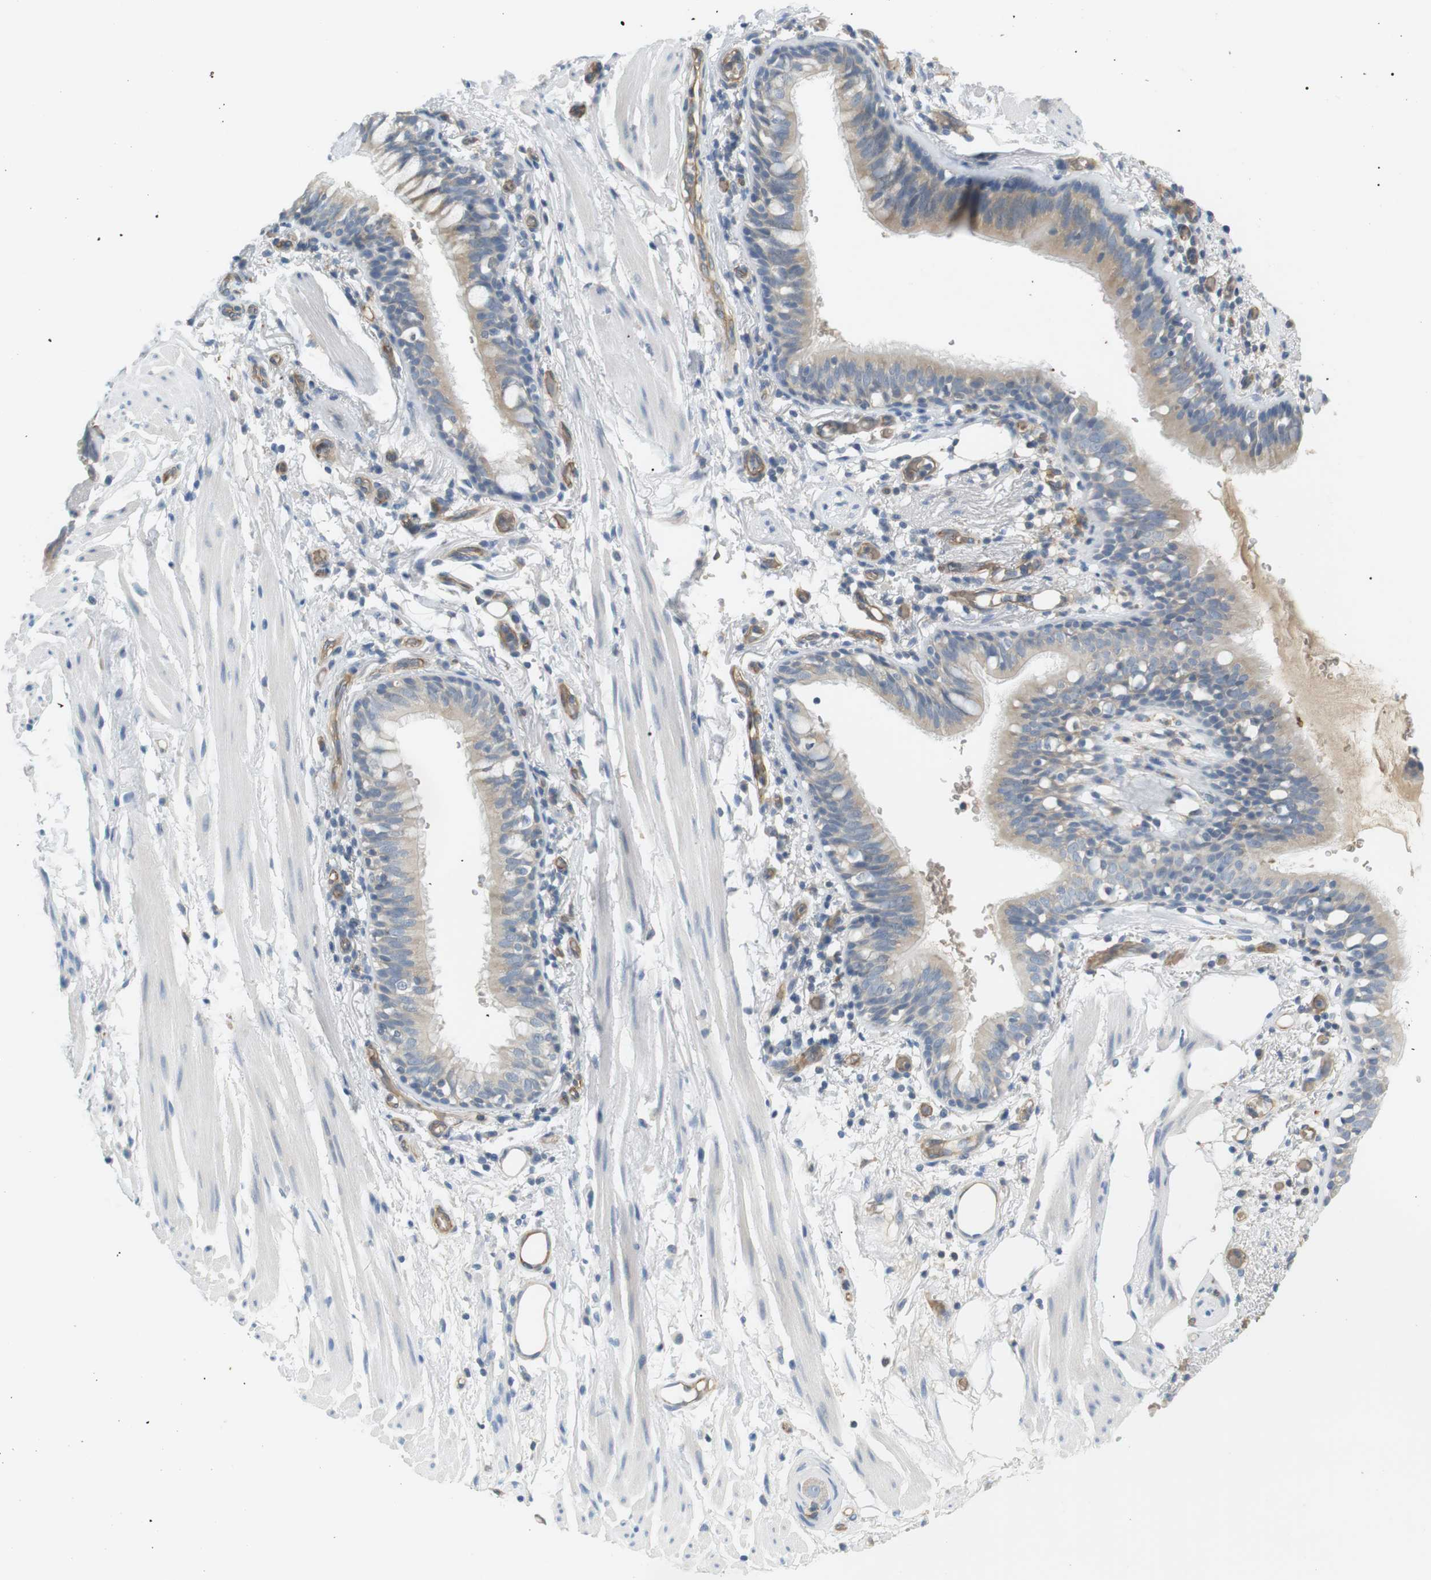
{"staining": {"intensity": "negative", "quantity": "none", "location": "none"}, "tissue": "bronchus", "cell_type": "Respiratory epithelial cells", "image_type": "normal", "snomed": [{"axis": "morphology", "description": "Normal tissue, NOS"}, {"axis": "morphology", "description": "Inflammation, NOS"}, {"axis": "topography", "description": "Cartilage tissue"}, {"axis": "topography", "description": "Bronchus"}], "caption": "Immunohistochemistry (IHC) histopathology image of benign bronchus: bronchus stained with DAB (3,3'-diaminobenzidine) shows no significant protein expression in respiratory epithelial cells.", "gene": "ADCY10", "patient": {"sex": "male", "age": 77}}